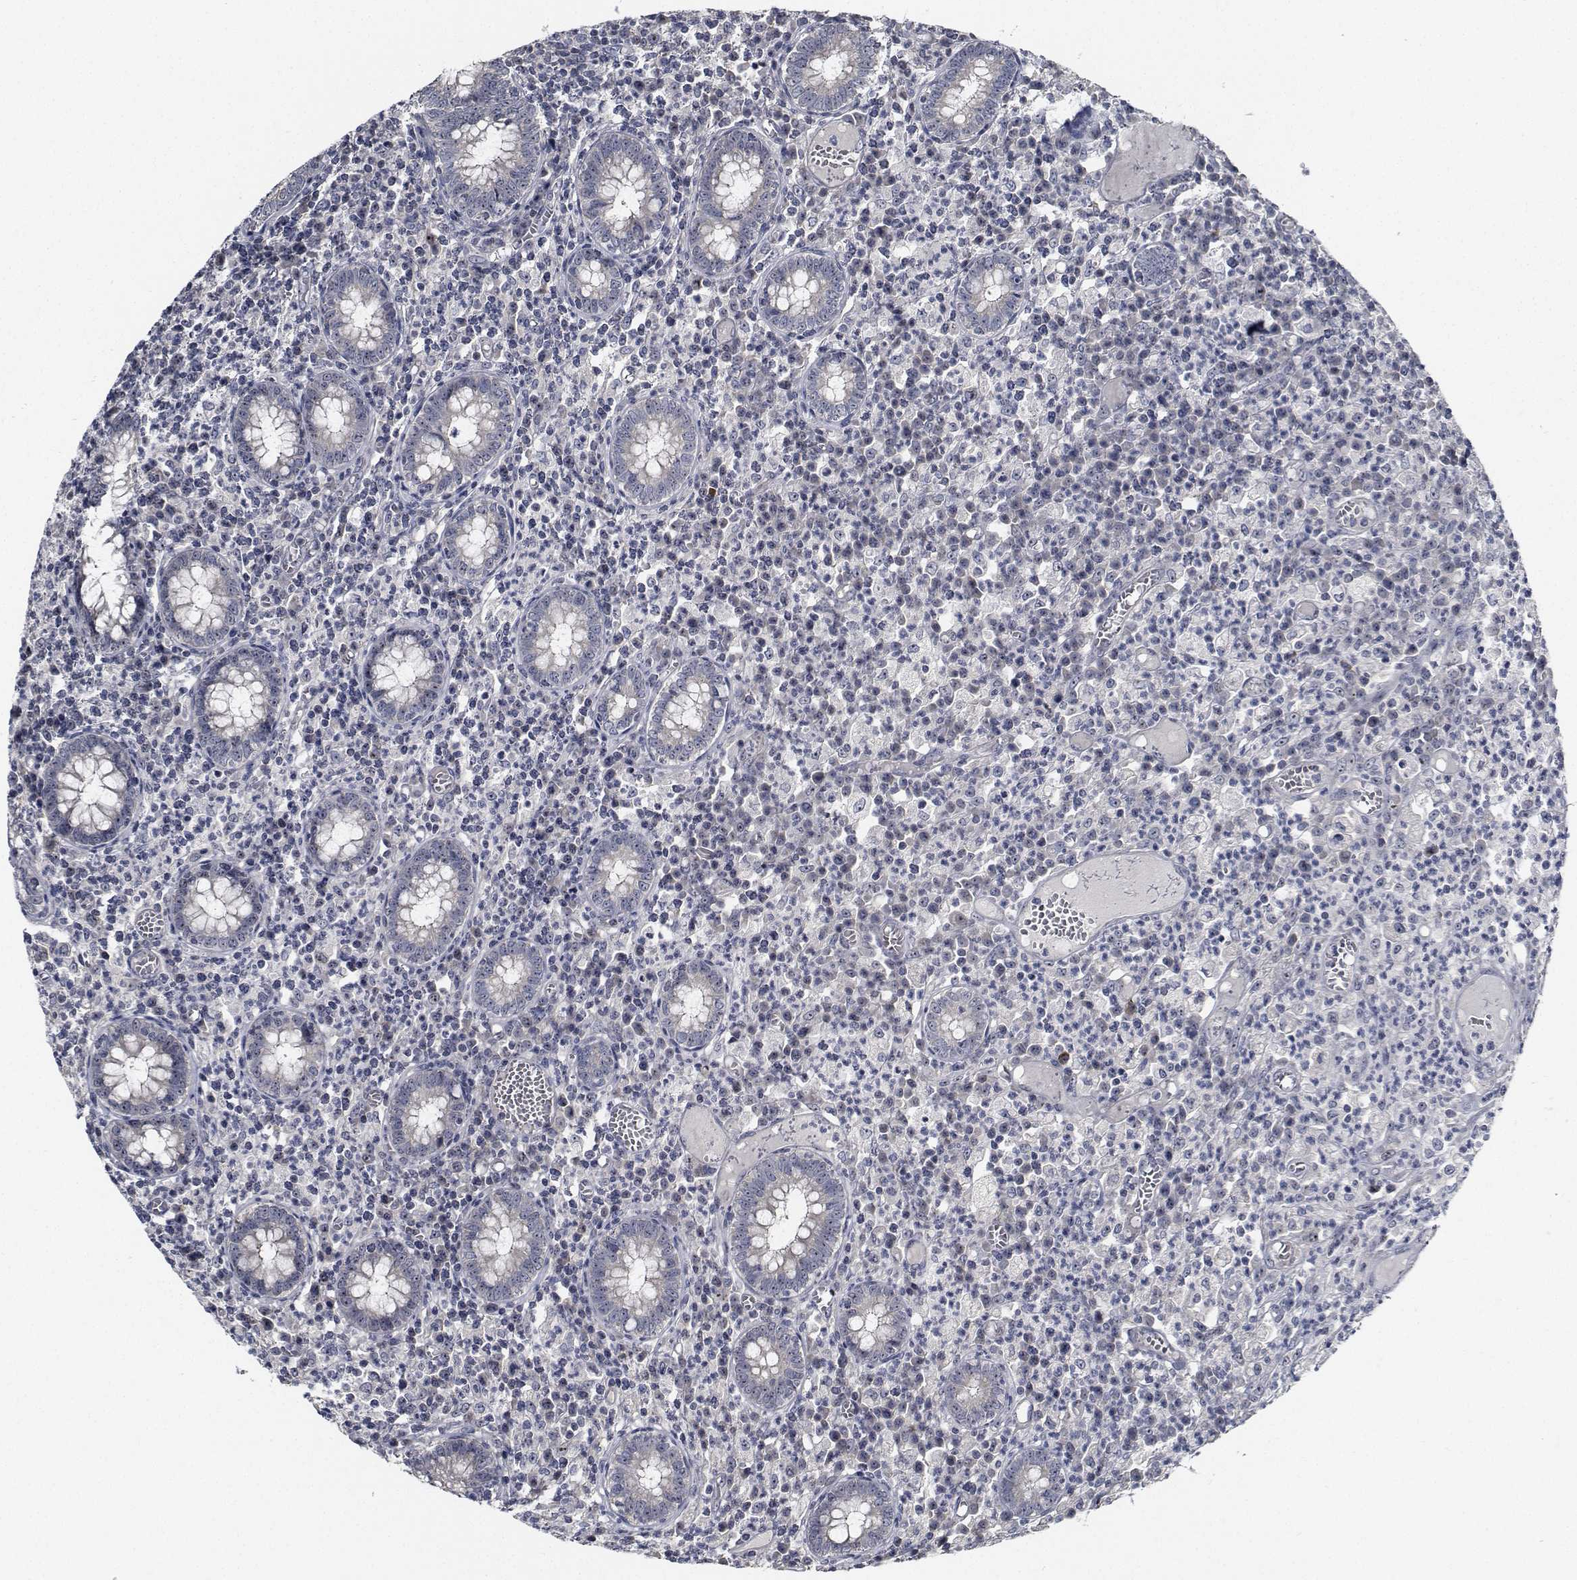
{"staining": {"intensity": "negative", "quantity": "none", "location": "none"}, "tissue": "colorectal cancer", "cell_type": "Tumor cells", "image_type": "cancer", "snomed": [{"axis": "morphology", "description": "Normal tissue, NOS"}, {"axis": "morphology", "description": "Adenocarcinoma, NOS"}, {"axis": "topography", "description": "Colon"}], "caption": "Immunohistochemistry (IHC) histopathology image of neoplastic tissue: colorectal adenocarcinoma stained with DAB (3,3'-diaminobenzidine) shows no significant protein expression in tumor cells.", "gene": "NVL", "patient": {"sex": "male", "age": 65}}